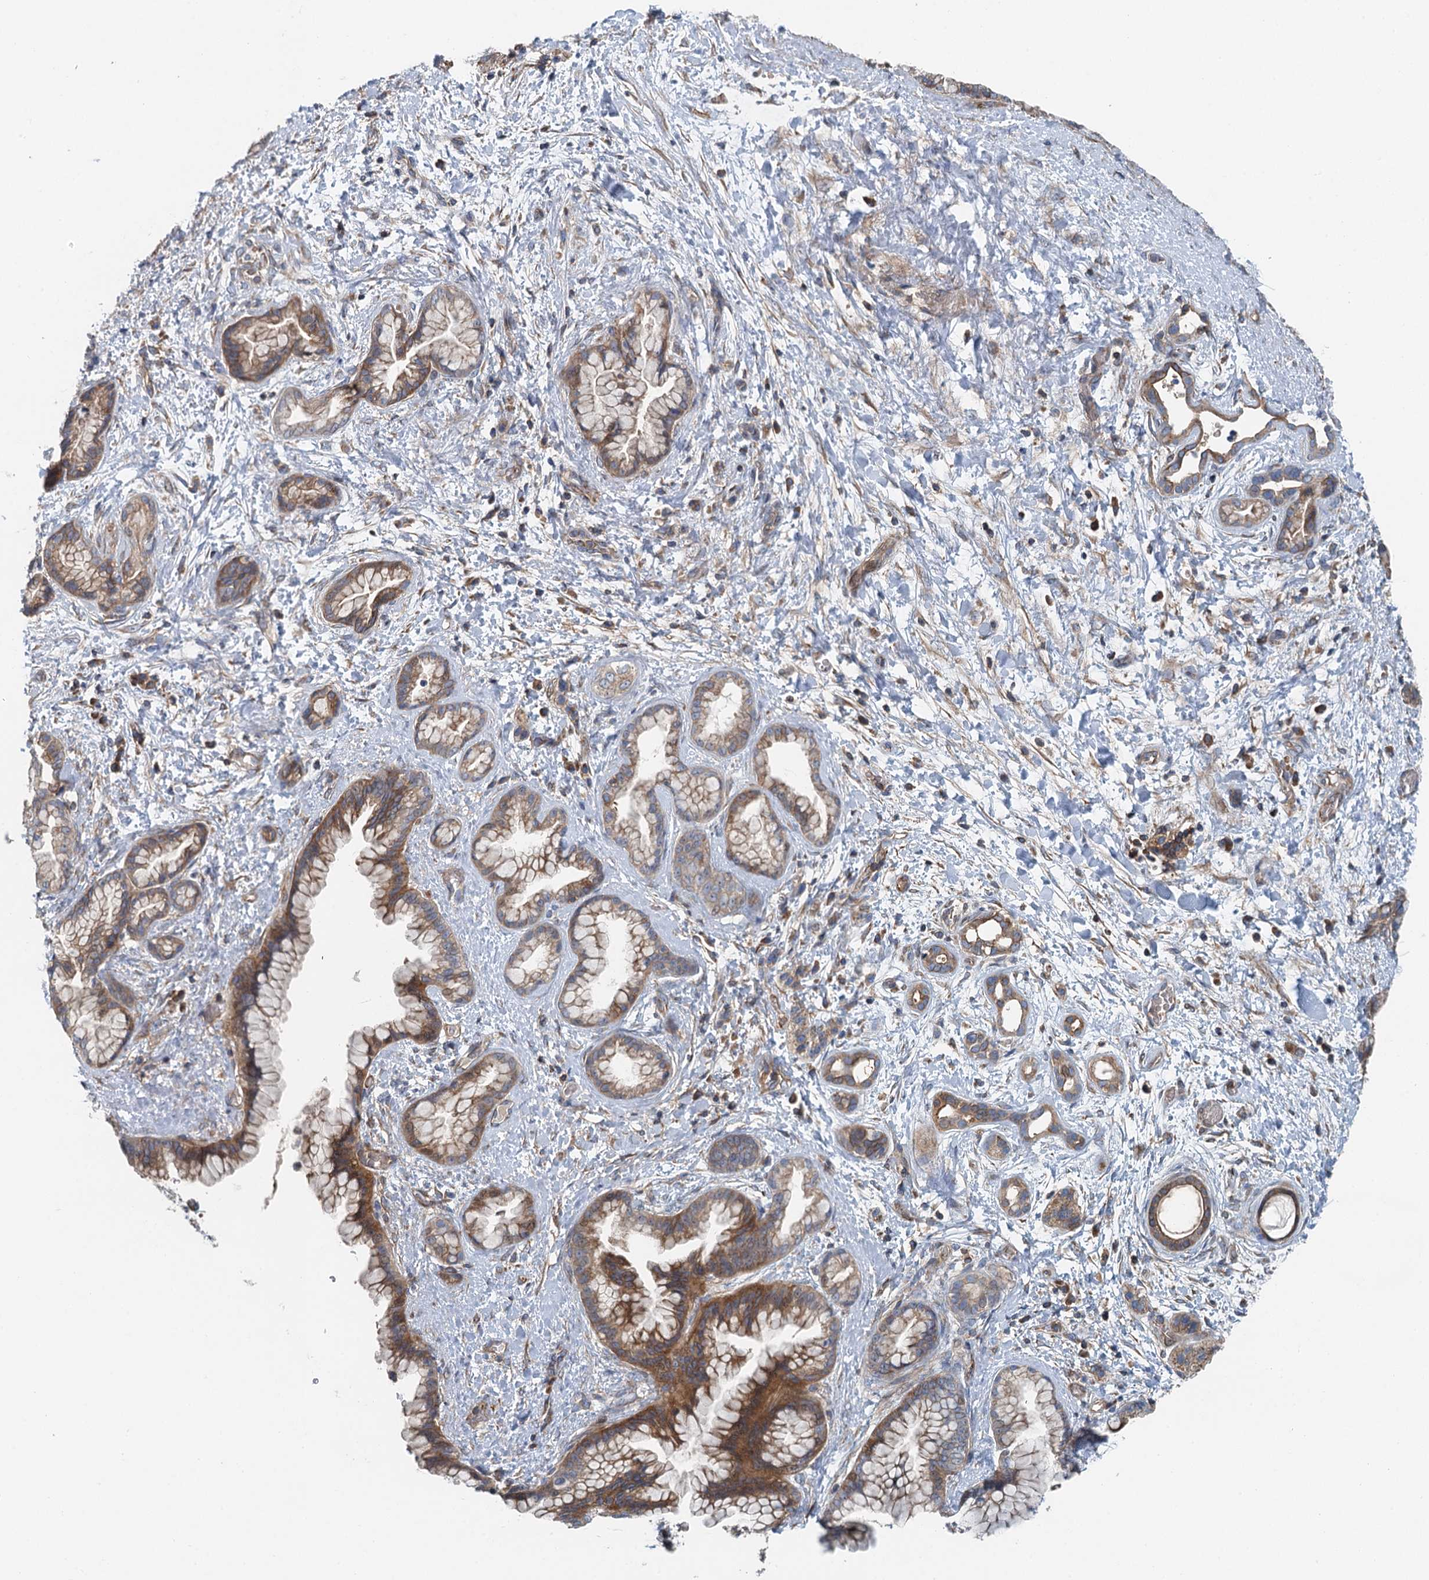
{"staining": {"intensity": "moderate", "quantity": "25%-75%", "location": "cytoplasmic/membranous"}, "tissue": "pancreatic cancer", "cell_type": "Tumor cells", "image_type": "cancer", "snomed": [{"axis": "morphology", "description": "Adenocarcinoma, NOS"}, {"axis": "topography", "description": "Pancreas"}], "caption": "IHC of human pancreatic adenocarcinoma reveals medium levels of moderate cytoplasmic/membranous expression in approximately 25%-75% of tumor cells.", "gene": "PPP1R14D", "patient": {"sex": "female", "age": 78}}